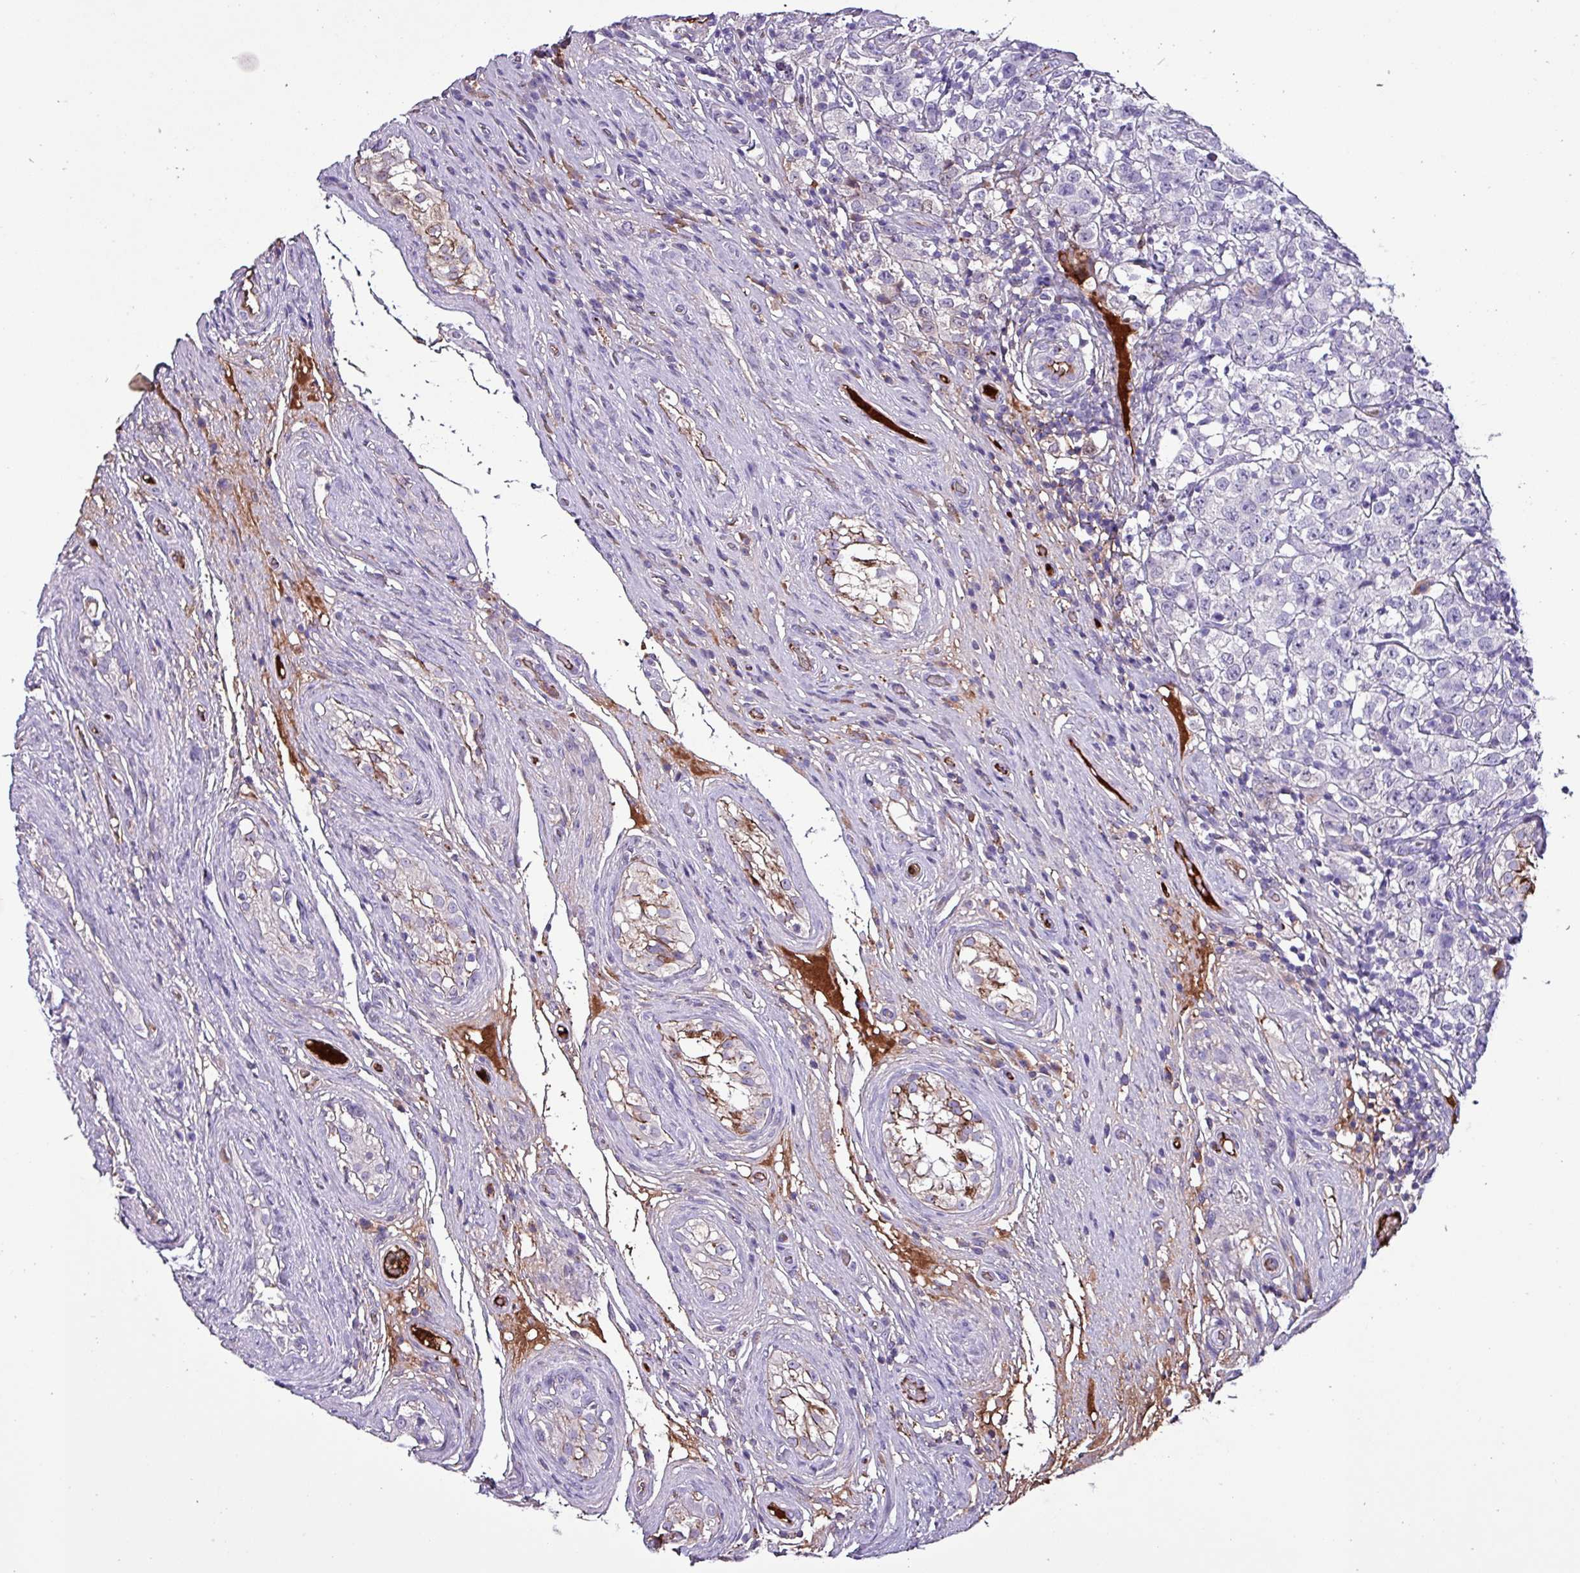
{"staining": {"intensity": "negative", "quantity": "none", "location": "none"}, "tissue": "testis cancer", "cell_type": "Tumor cells", "image_type": "cancer", "snomed": [{"axis": "morphology", "description": "Seminoma, NOS"}, {"axis": "morphology", "description": "Carcinoma, Embryonal, NOS"}, {"axis": "topography", "description": "Testis"}], "caption": "Immunohistochemistry of human testis embryonal carcinoma reveals no positivity in tumor cells. The staining was performed using DAB (3,3'-diaminobenzidine) to visualize the protein expression in brown, while the nuclei were stained in blue with hematoxylin (Magnification: 20x).", "gene": "HP", "patient": {"sex": "male", "age": 41}}